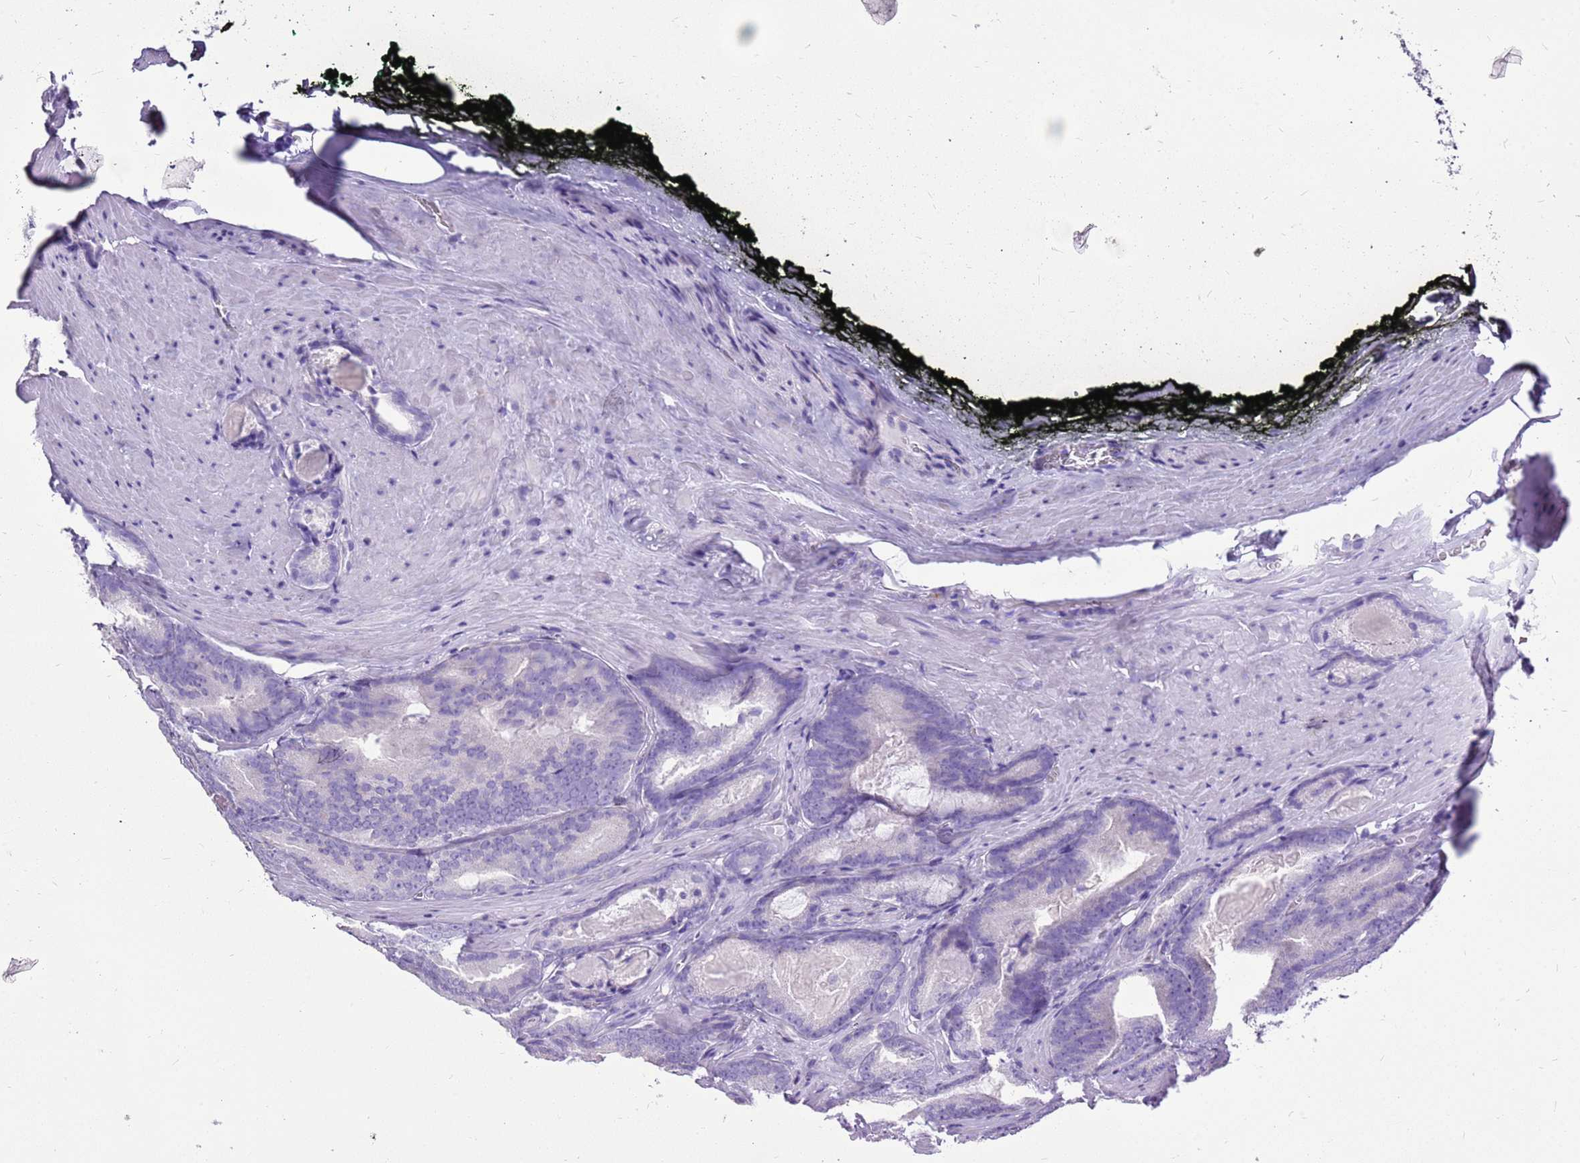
{"staining": {"intensity": "negative", "quantity": "none", "location": "none"}, "tissue": "prostate cancer", "cell_type": "Tumor cells", "image_type": "cancer", "snomed": [{"axis": "morphology", "description": "Adenocarcinoma, High grade"}, {"axis": "topography", "description": "Prostate"}], "caption": "Immunohistochemistry image of adenocarcinoma (high-grade) (prostate) stained for a protein (brown), which shows no staining in tumor cells.", "gene": "ACSS3", "patient": {"sex": "male", "age": 66}}